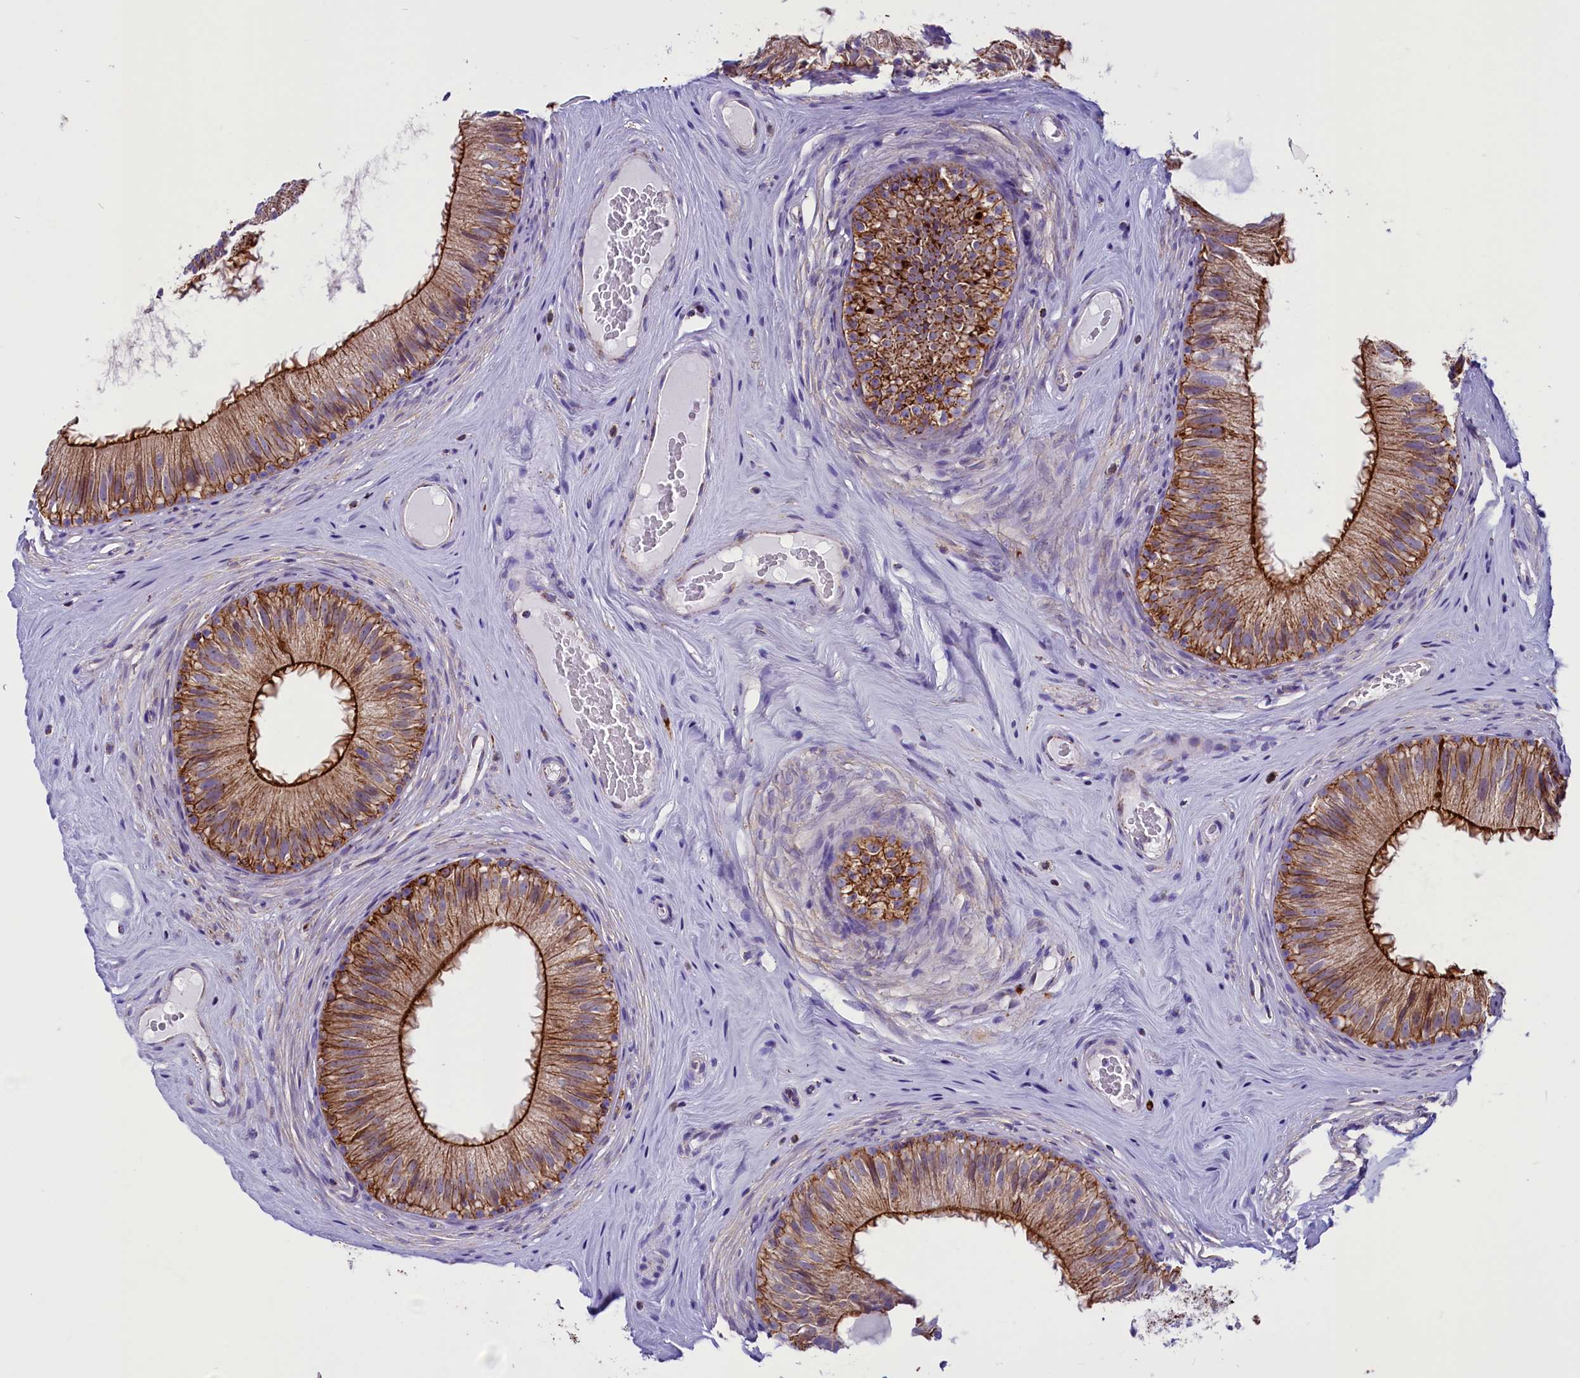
{"staining": {"intensity": "strong", "quantity": ">75%", "location": "cytoplasmic/membranous"}, "tissue": "epididymis", "cell_type": "Glandular cells", "image_type": "normal", "snomed": [{"axis": "morphology", "description": "Normal tissue, NOS"}, {"axis": "topography", "description": "Epididymis"}], "caption": "Glandular cells show high levels of strong cytoplasmic/membranous staining in about >75% of cells in benign epididymis. The staining was performed using DAB to visualize the protein expression in brown, while the nuclei were stained in blue with hematoxylin (Magnification: 20x).", "gene": "ICA1L", "patient": {"sex": "male", "age": 45}}